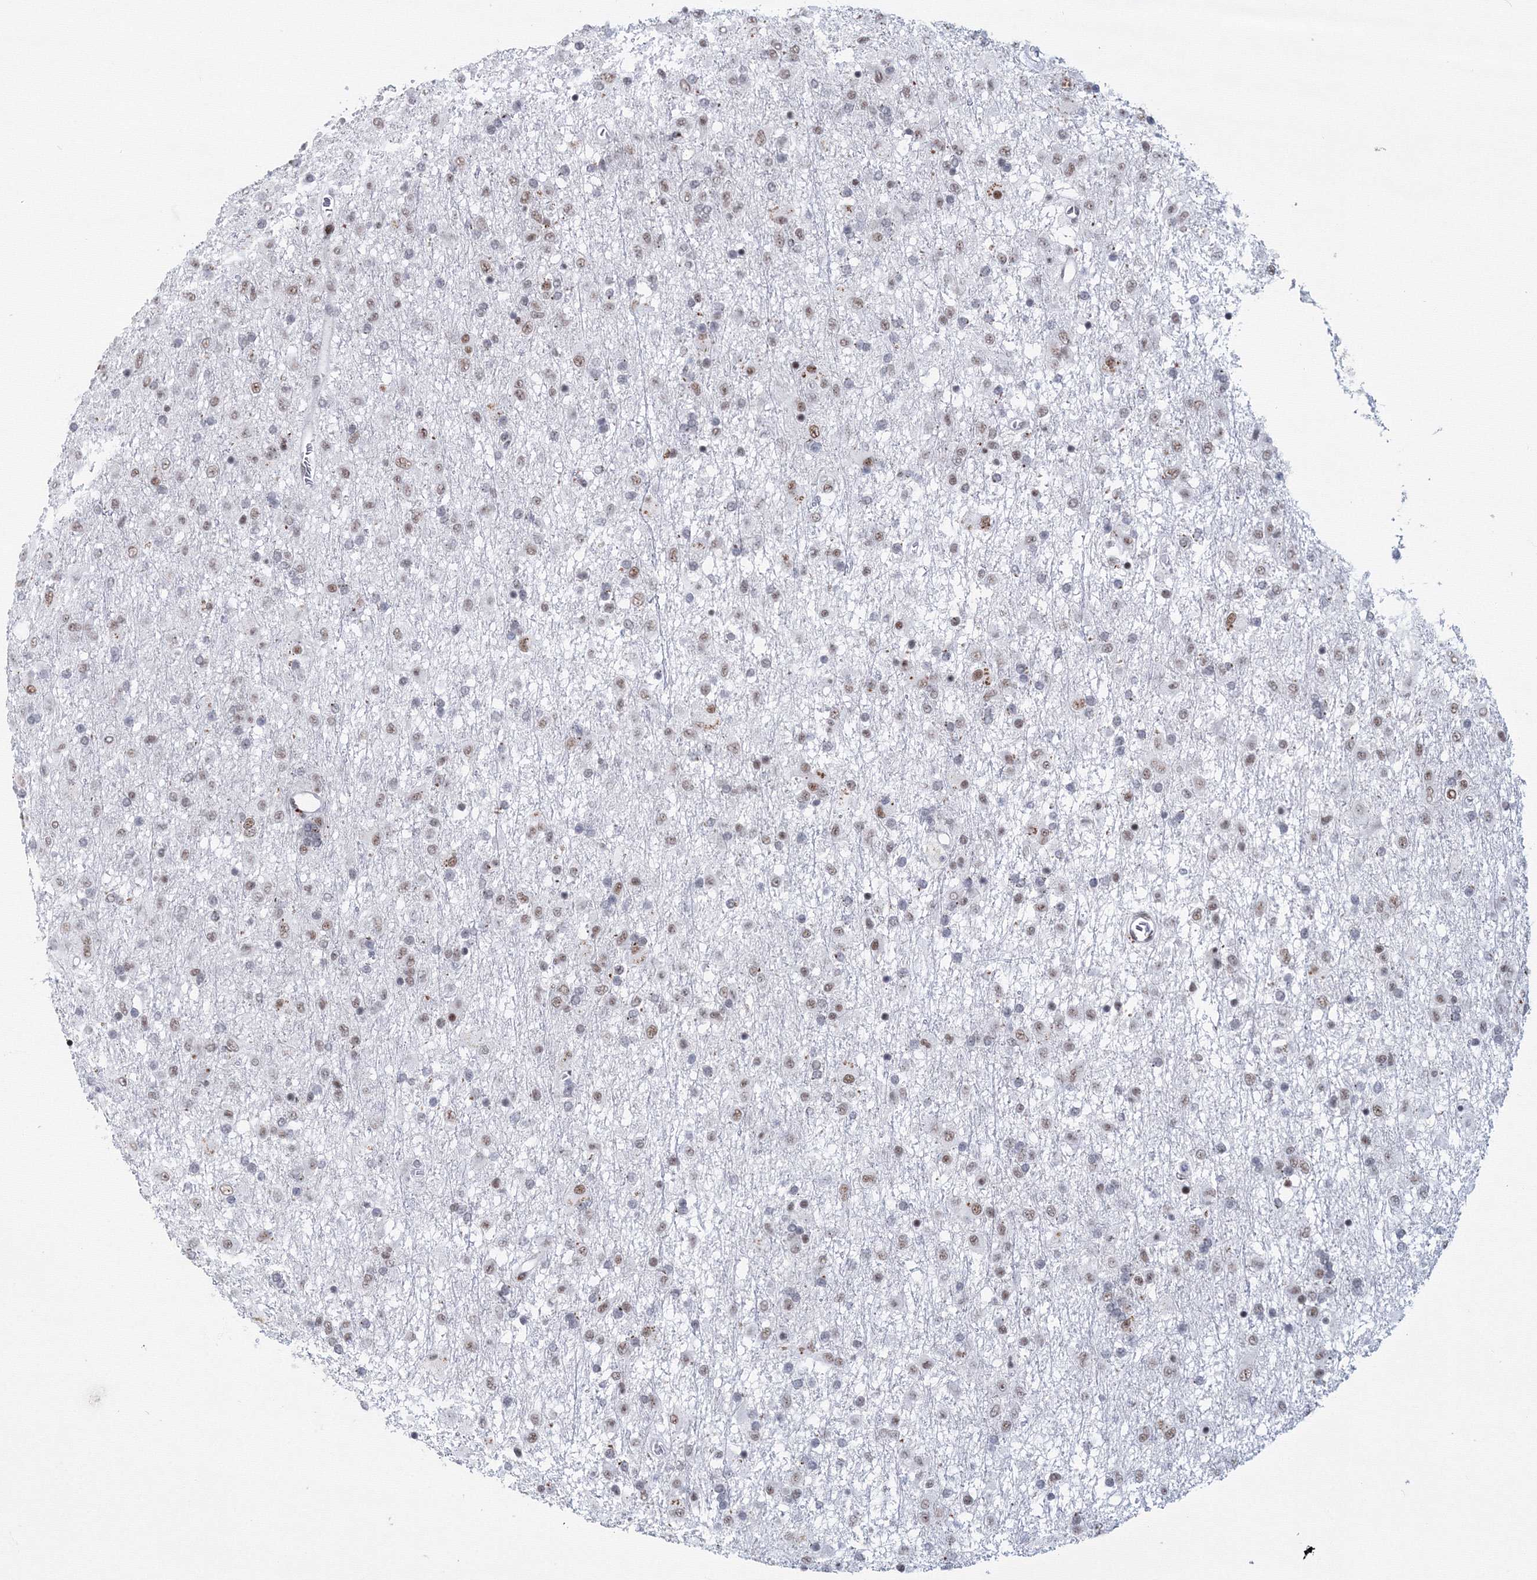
{"staining": {"intensity": "weak", "quantity": ">75%", "location": "nuclear"}, "tissue": "glioma", "cell_type": "Tumor cells", "image_type": "cancer", "snomed": [{"axis": "morphology", "description": "Glioma, malignant, Low grade"}, {"axis": "topography", "description": "Brain"}], "caption": "Malignant low-grade glioma was stained to show a protein in brown. There is low levels of weak nuclear expression in about >75% of tumor cells.", "gene": "SF3B6", "patient": {"sex": "male", "age": 65}}